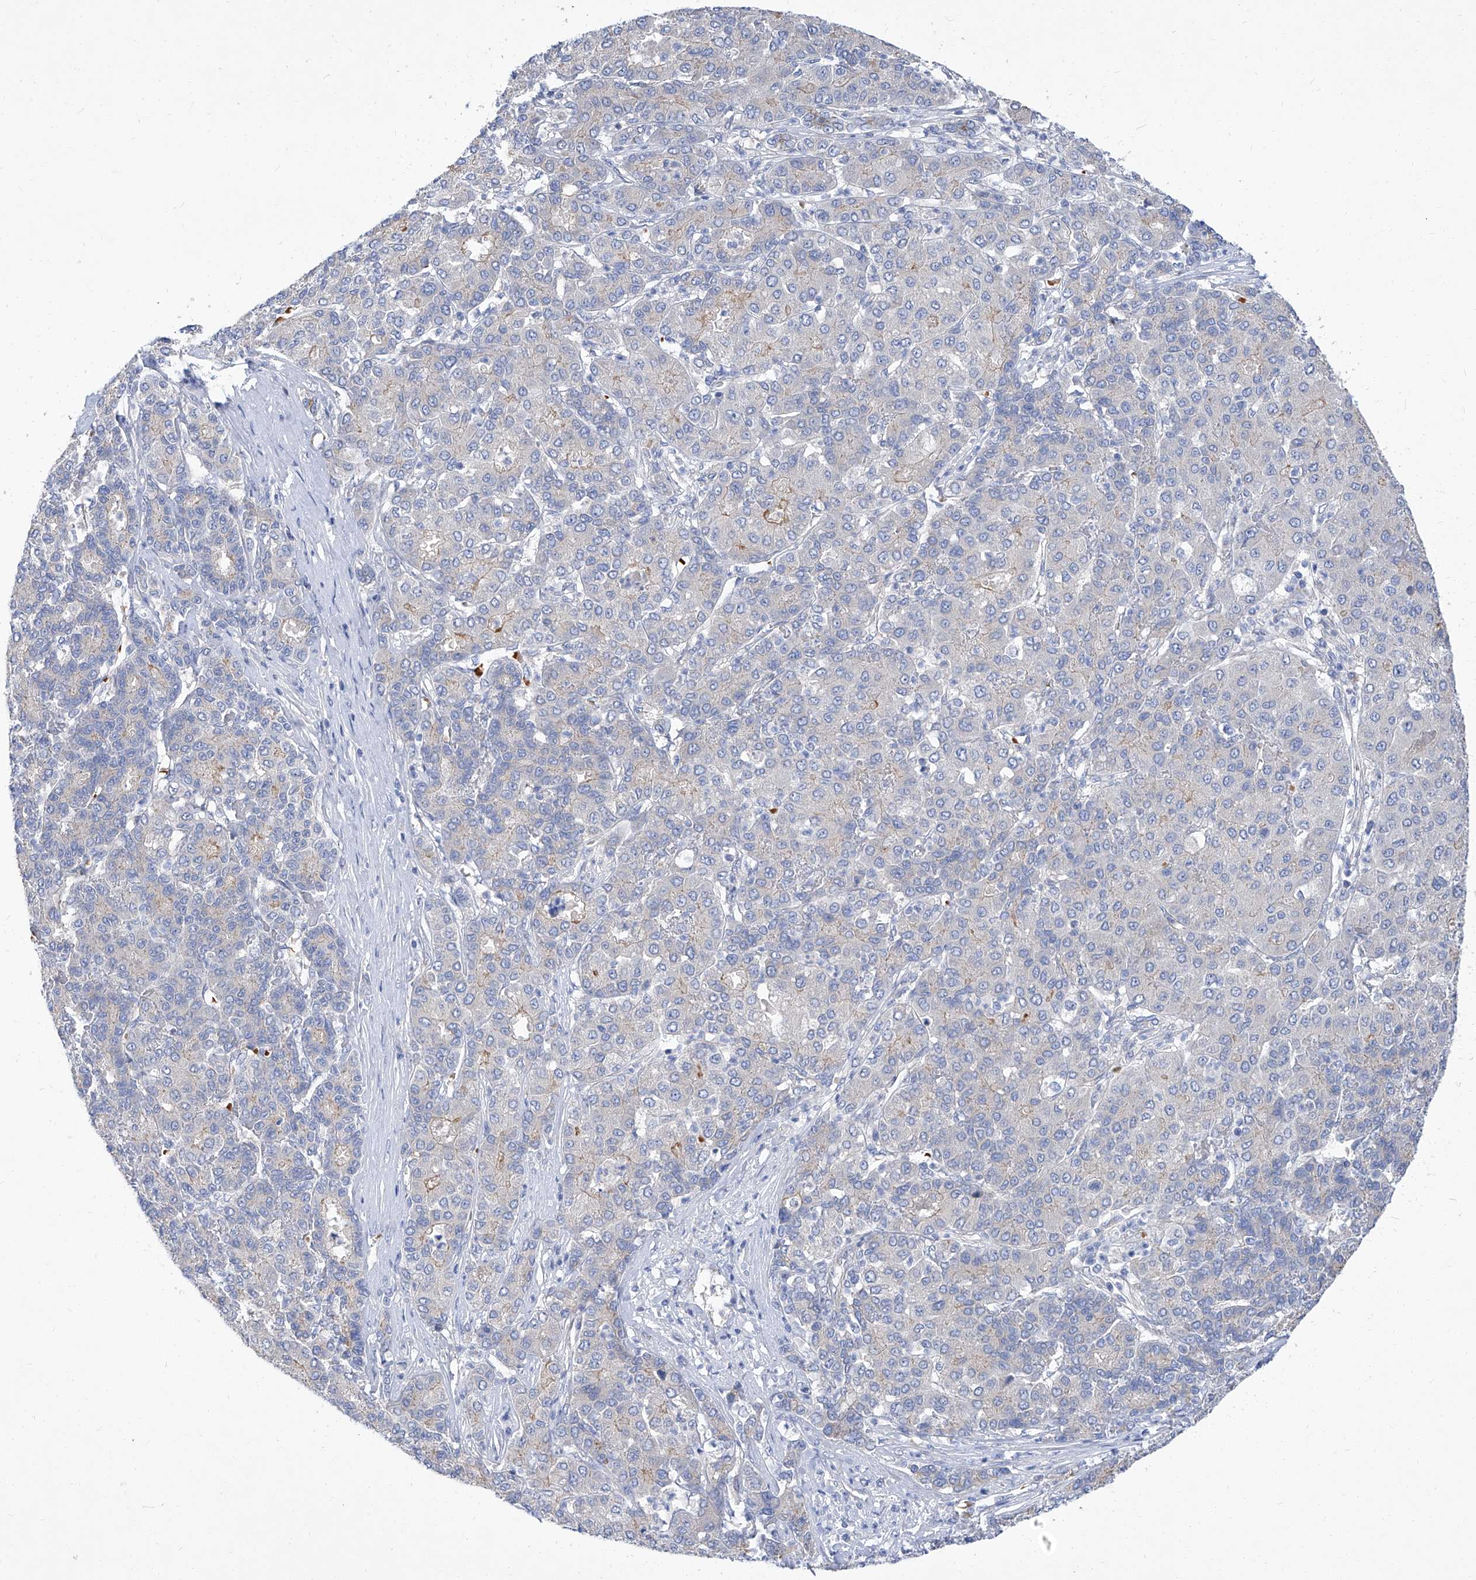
{"staining": {"intensity": "negative", "quantity": "none", "location": "none"}, "tissue": "liver cancer", "cell_type": "Tumor cells", "image_type": "cancer", "snomed": [{"axis": "morphology", "description": "Carcinoma, Hepatocellular, NOS"}, {"axis": "topography", "description": "Liver"}], "caption": "Histopathology image shows no protein expression in tumor cells of liver hepatocellular carcinoma tissue. The staining is performed using DAB brown chromogen with nuclei counter-stained in using hematoxylin.", "gene": "PARD3", "patient": {"sex": "male", "age": 65}}